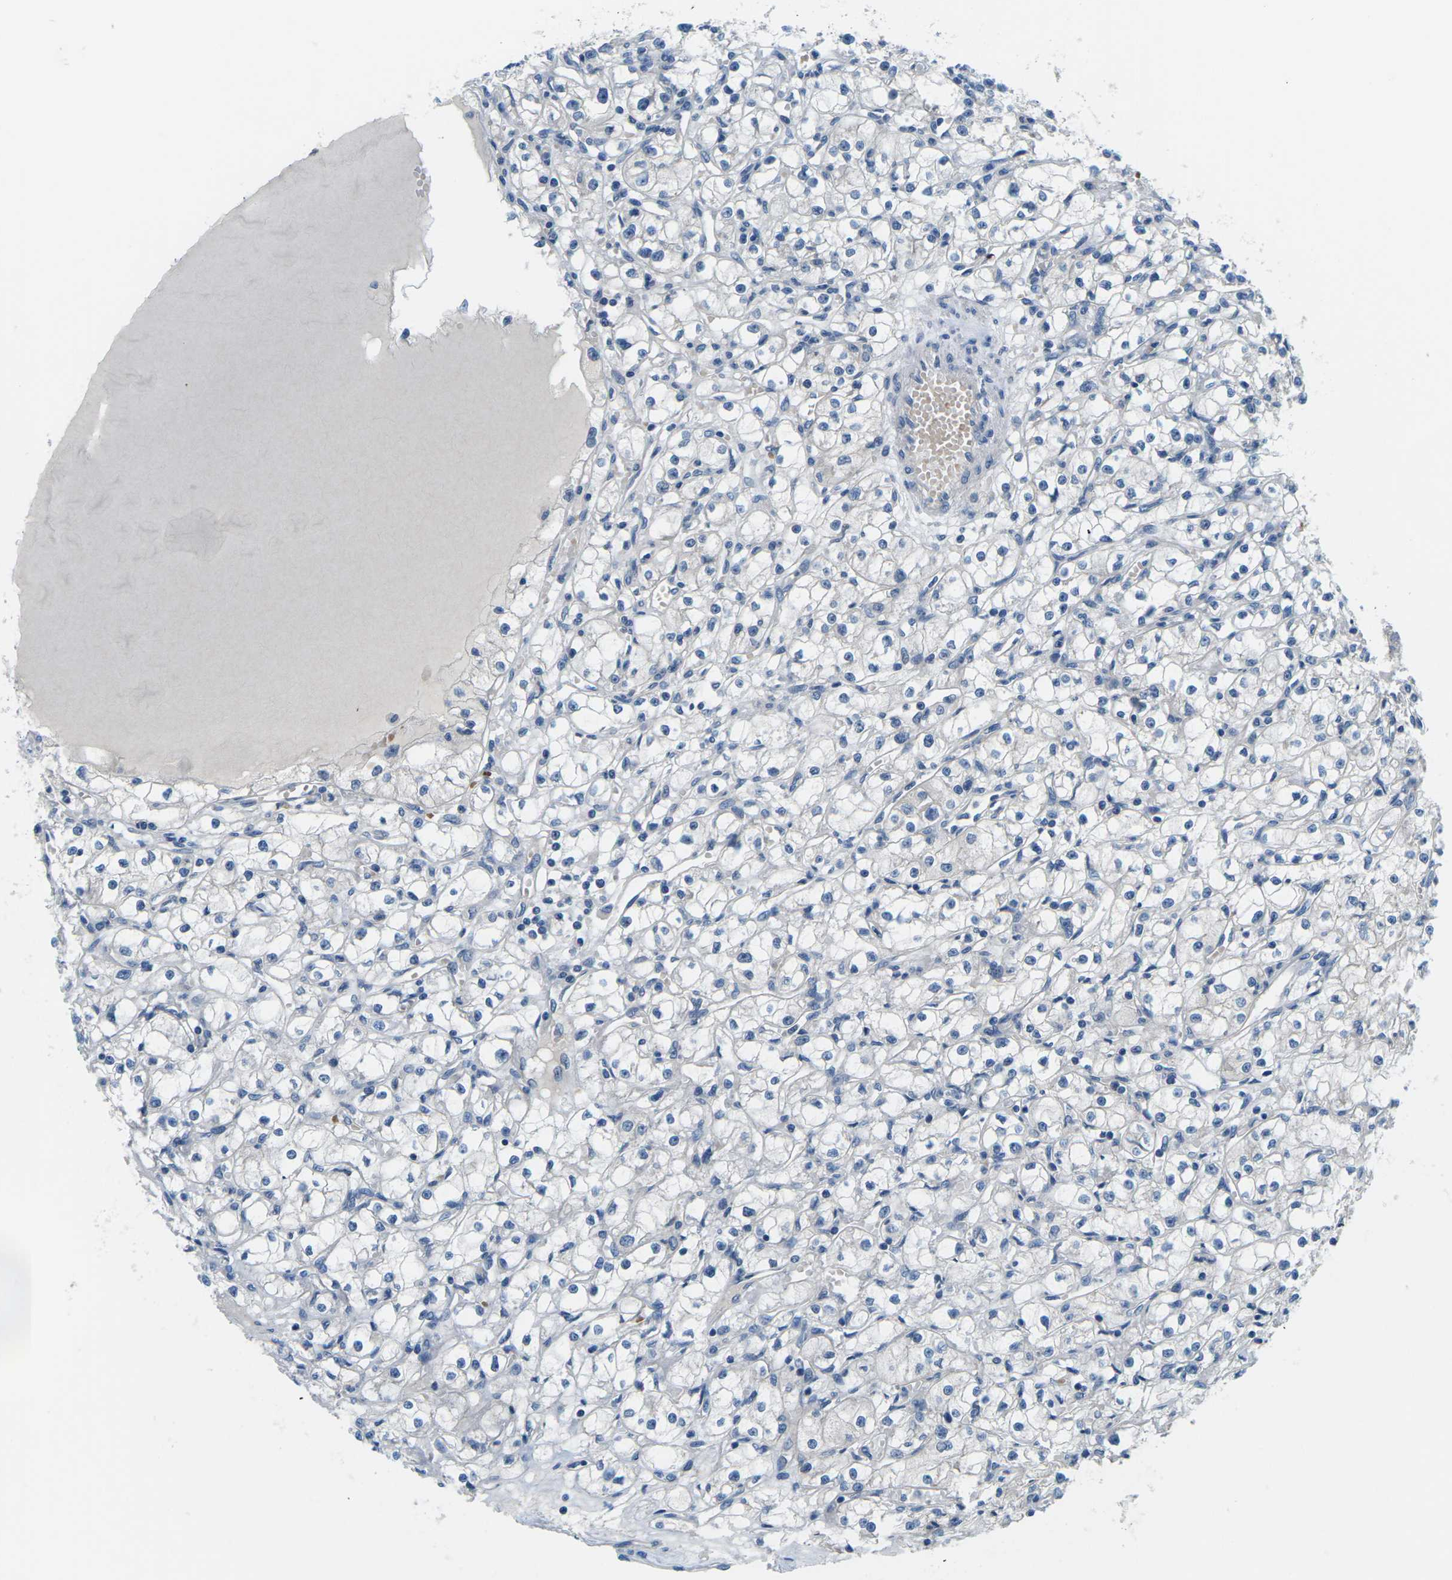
{"staining": {"intensity": "negative", "quantity": "none", "location": "none"}, "tissue": "renal cancer", "cell_type": "Tumor cells", "image_type": "cancer", "snomed": [{"axis": "morphology", "description": "Adenocarcinoma, NOS"}, {"axis": "topography", "description": "Kidney"}], "caption": "Adenocarcinoma (renal) stained for a protein using immunohistochemistry (IHC) exhibits no expression tumor cells.", "gene": "CTNND1", "patient": {"sex": "male", "age": 56}}